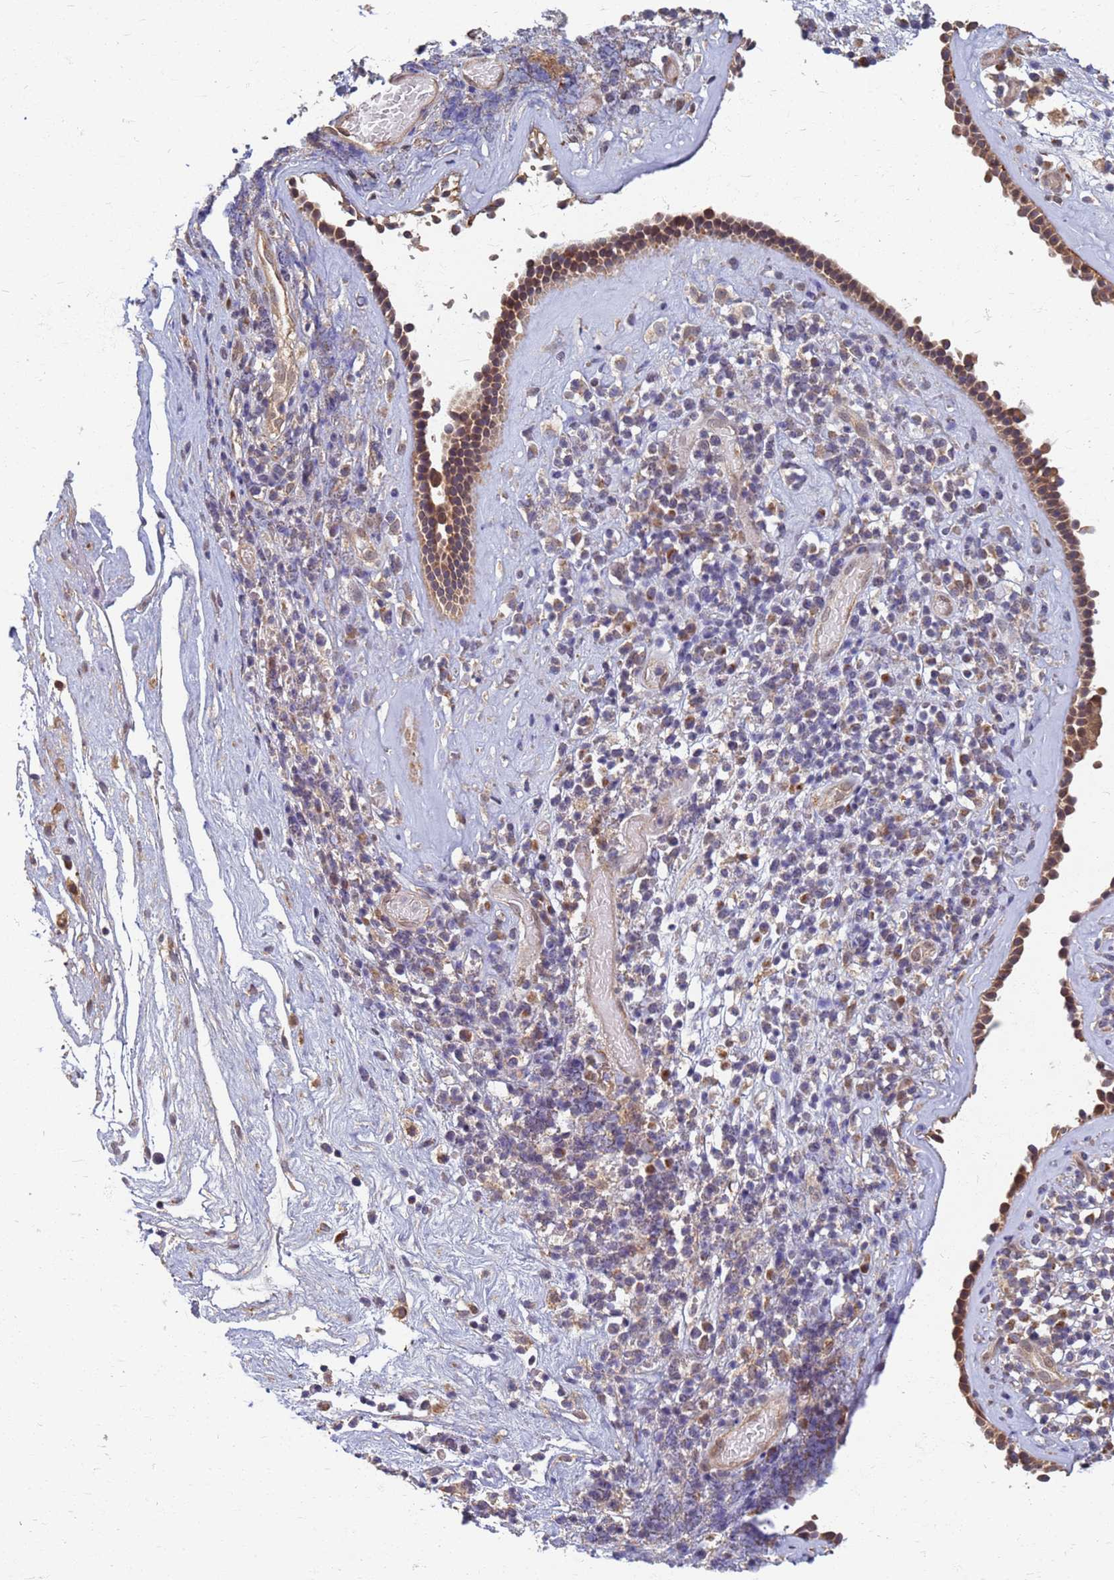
{"staining": {"intensity": "moderate", "quantity": ">75%", "location": "cytoplasmic/membranous"}, "tissue": "nasopharynx", "cell_type": "Respiratory epithelial cells", "image_type": "normal", "snomed": [{"axis": "morphology", "description": "Normal tissue, NOS"}, {"axis": "morphology", "description": "Inflammation, NOS"}, {"axis": "topography", "description": "Nasopharynx"}], "caption": "Respiratory epithelial cells demonstrate medium levels of moderate cytoplasmic/membranous staining in approximately >75% of cells in normal human nasopharynx.", "gene": "ITGB4", "patient": {"sex": "male", "age": 70}}